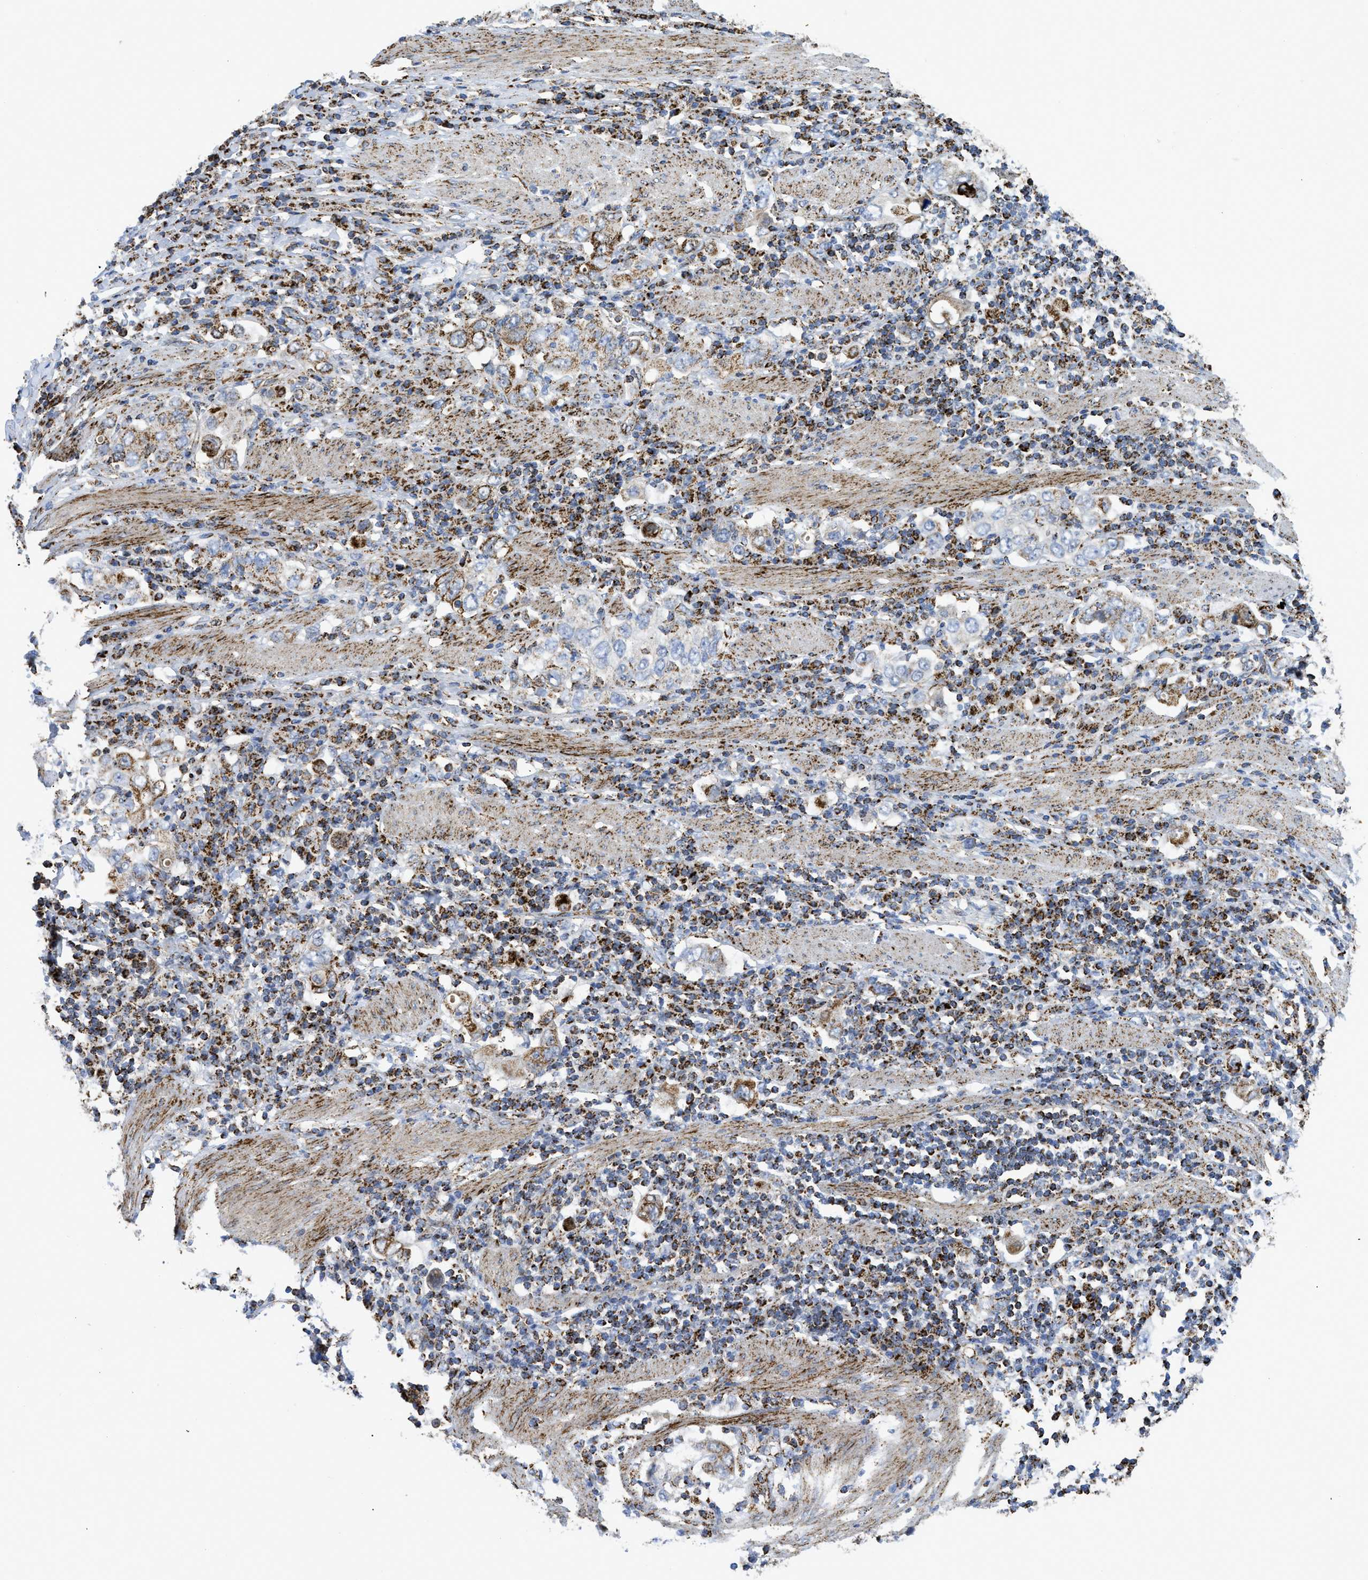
{"staining": {"intensity": "negative", "quantity": "none", "location": "none"}, "tissue": "stomach cancer", "cell_type": "Tumor cells", "image_type": "cancer", "snomed": [{"axis": "morphology", "description": "Adenocarcinoma, NOS"}, {"axis": "topography", "description": "Stomach, upper"}], "caption": "DAB immunohistochemical staining of human stomach adenocarcinoma reveals no significant positivity in tumor cells. The staining was performed using DAB to visualize the protein expression in brown, while the nuclei were stained in blue with hematoxylin (Magnification: 20x).", "gene": "SQOR", "patient": {"sex": "male", "age": 62}}